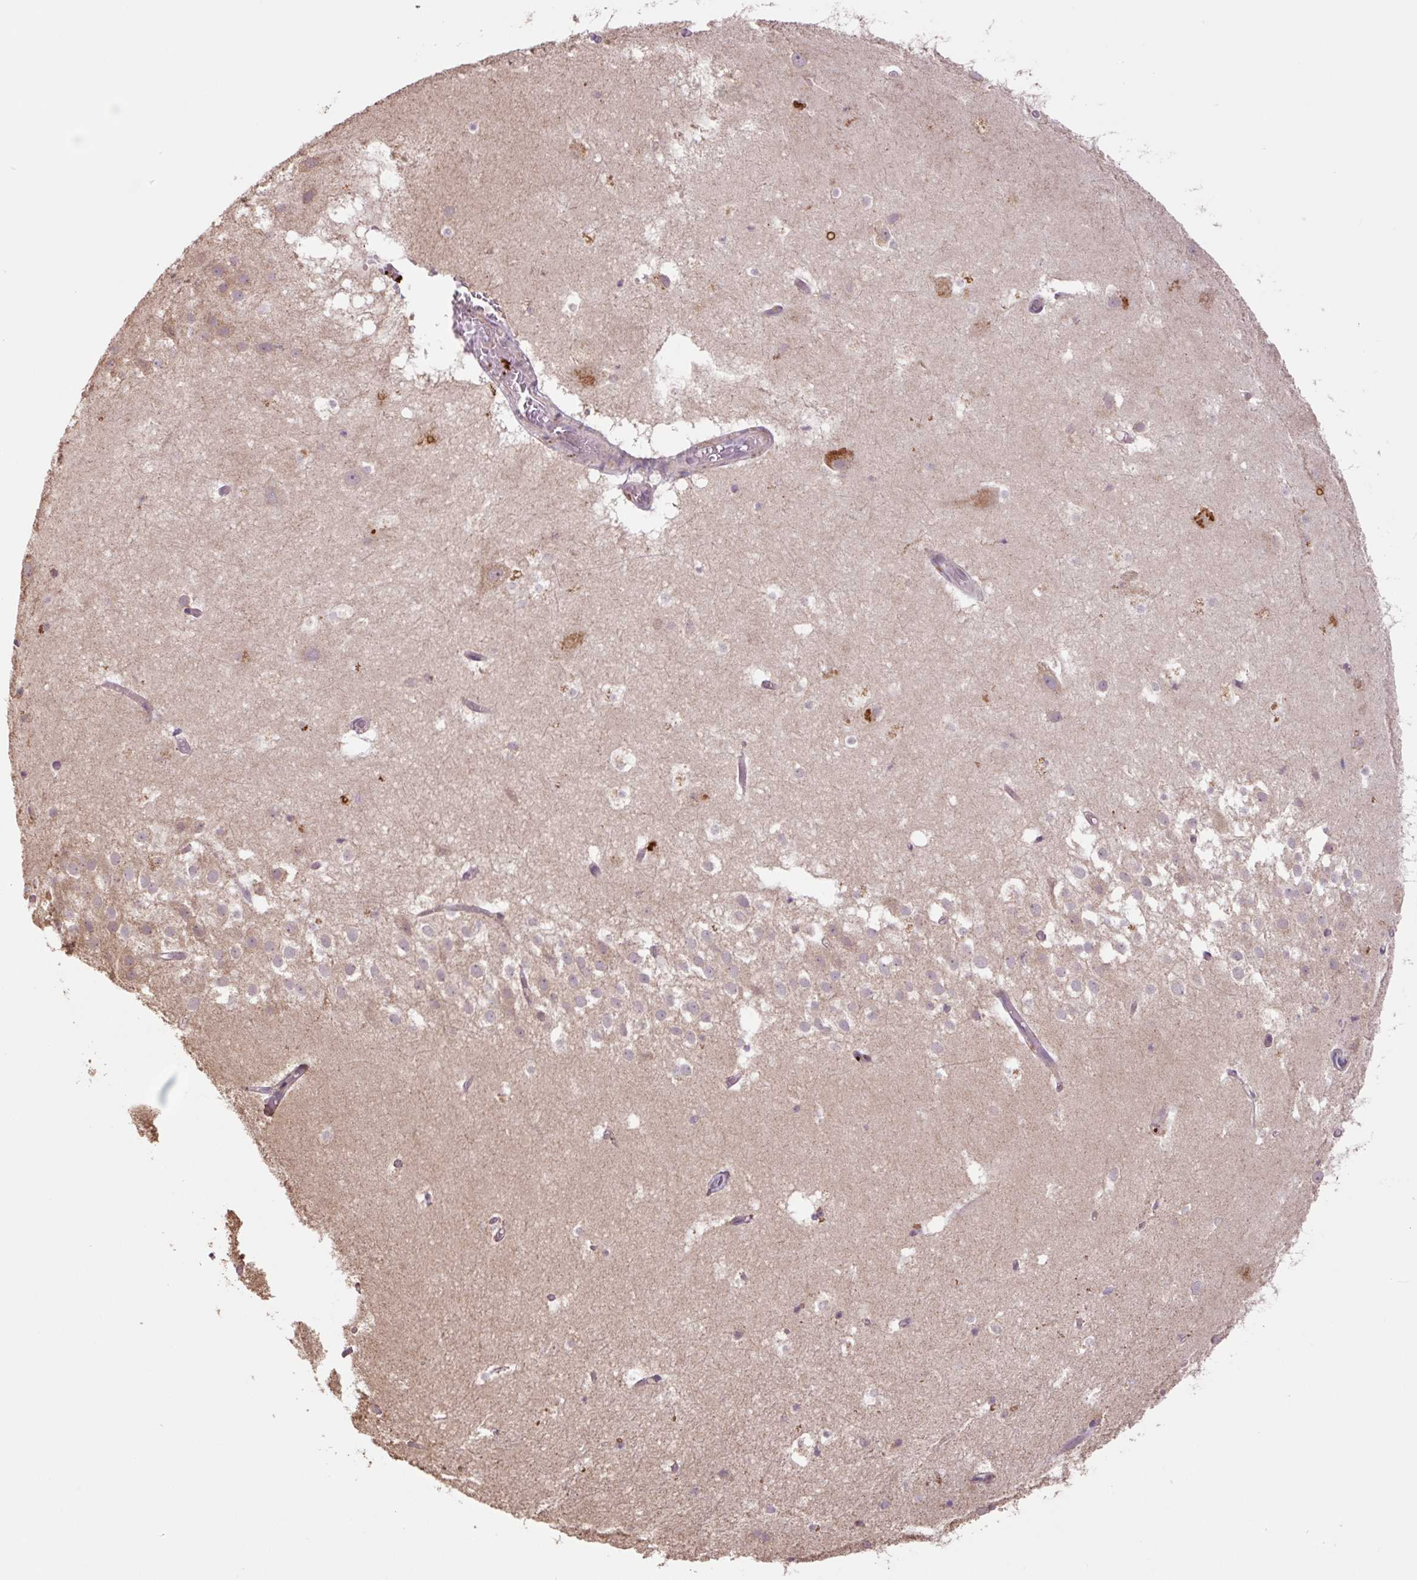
{"staining": {"intensity": "negative", "quantity": "none", "location": "none"}, "tissue": "hippocampus", "cell_type": "Glial cells", "image_type": "normal", "snomed": [{"axis": "morphology", "description": "Normal tissue, NOS"}, {"axis": "topography", "description": "Hippocampus"}], "caption": "Immunohistochemical staining of normal hippocampus displays no significant staining in glial cells.", "gene": "TMEM160", "patient": {"sex": "female", "age": 52}}